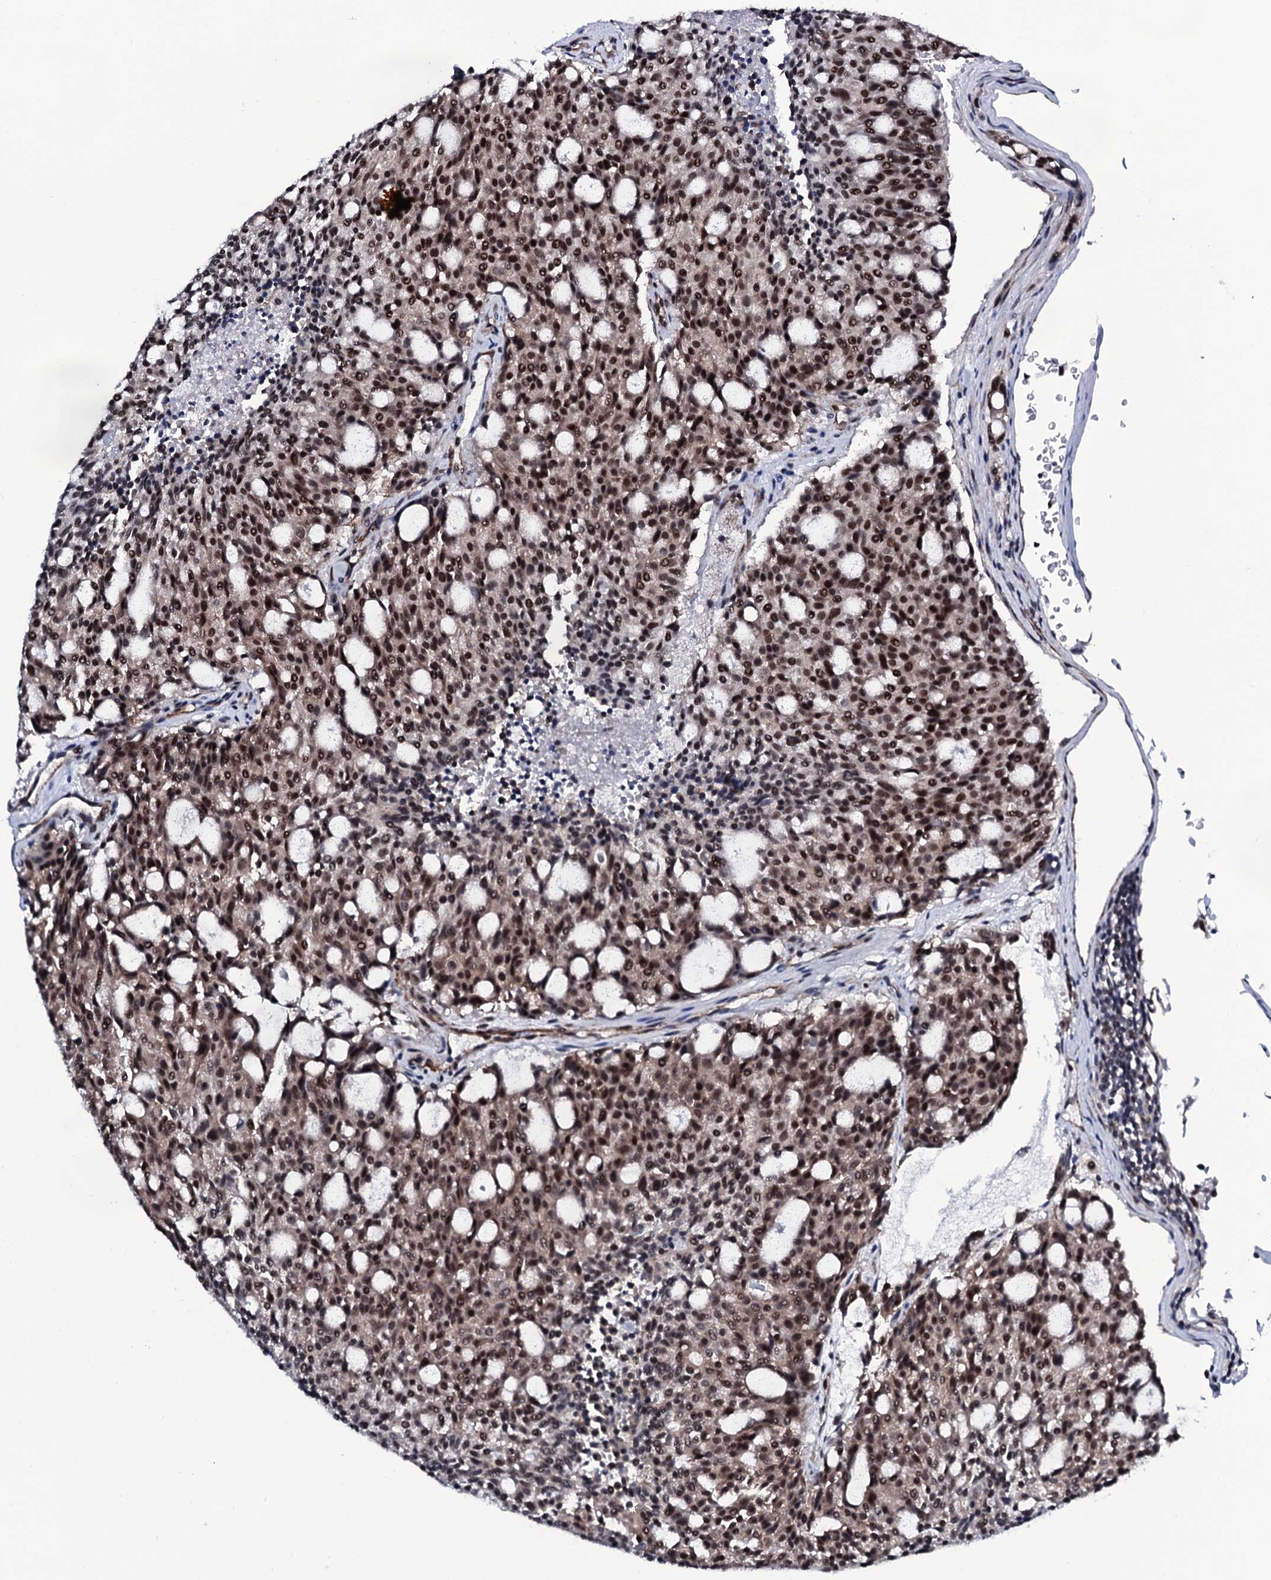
{"staining": {"intensity": "strong", "quantity": ">75%", "location": "nuclear"}, "tissue": "carcinoid", "cell_type": "Tumor cells", "image_type": "cancer", "snomed": [{"axis": "morphology", "description": "Carcinoid, malignant, NOS"}, {"axis": "topography", "description": "Pancreas"}], "caption": "A high-resolution photomicrograph shows immunohistochemistry staining of carcinoid (malignant), which demonstrates strong nuclear staining in approximately >75% of tumor cells. Immunohistochemistry (ihc) stains the protein in brown and the nuclei are stained blue.", "gene": "CWC15", "patient": {"sex": "female", "age": 54}}